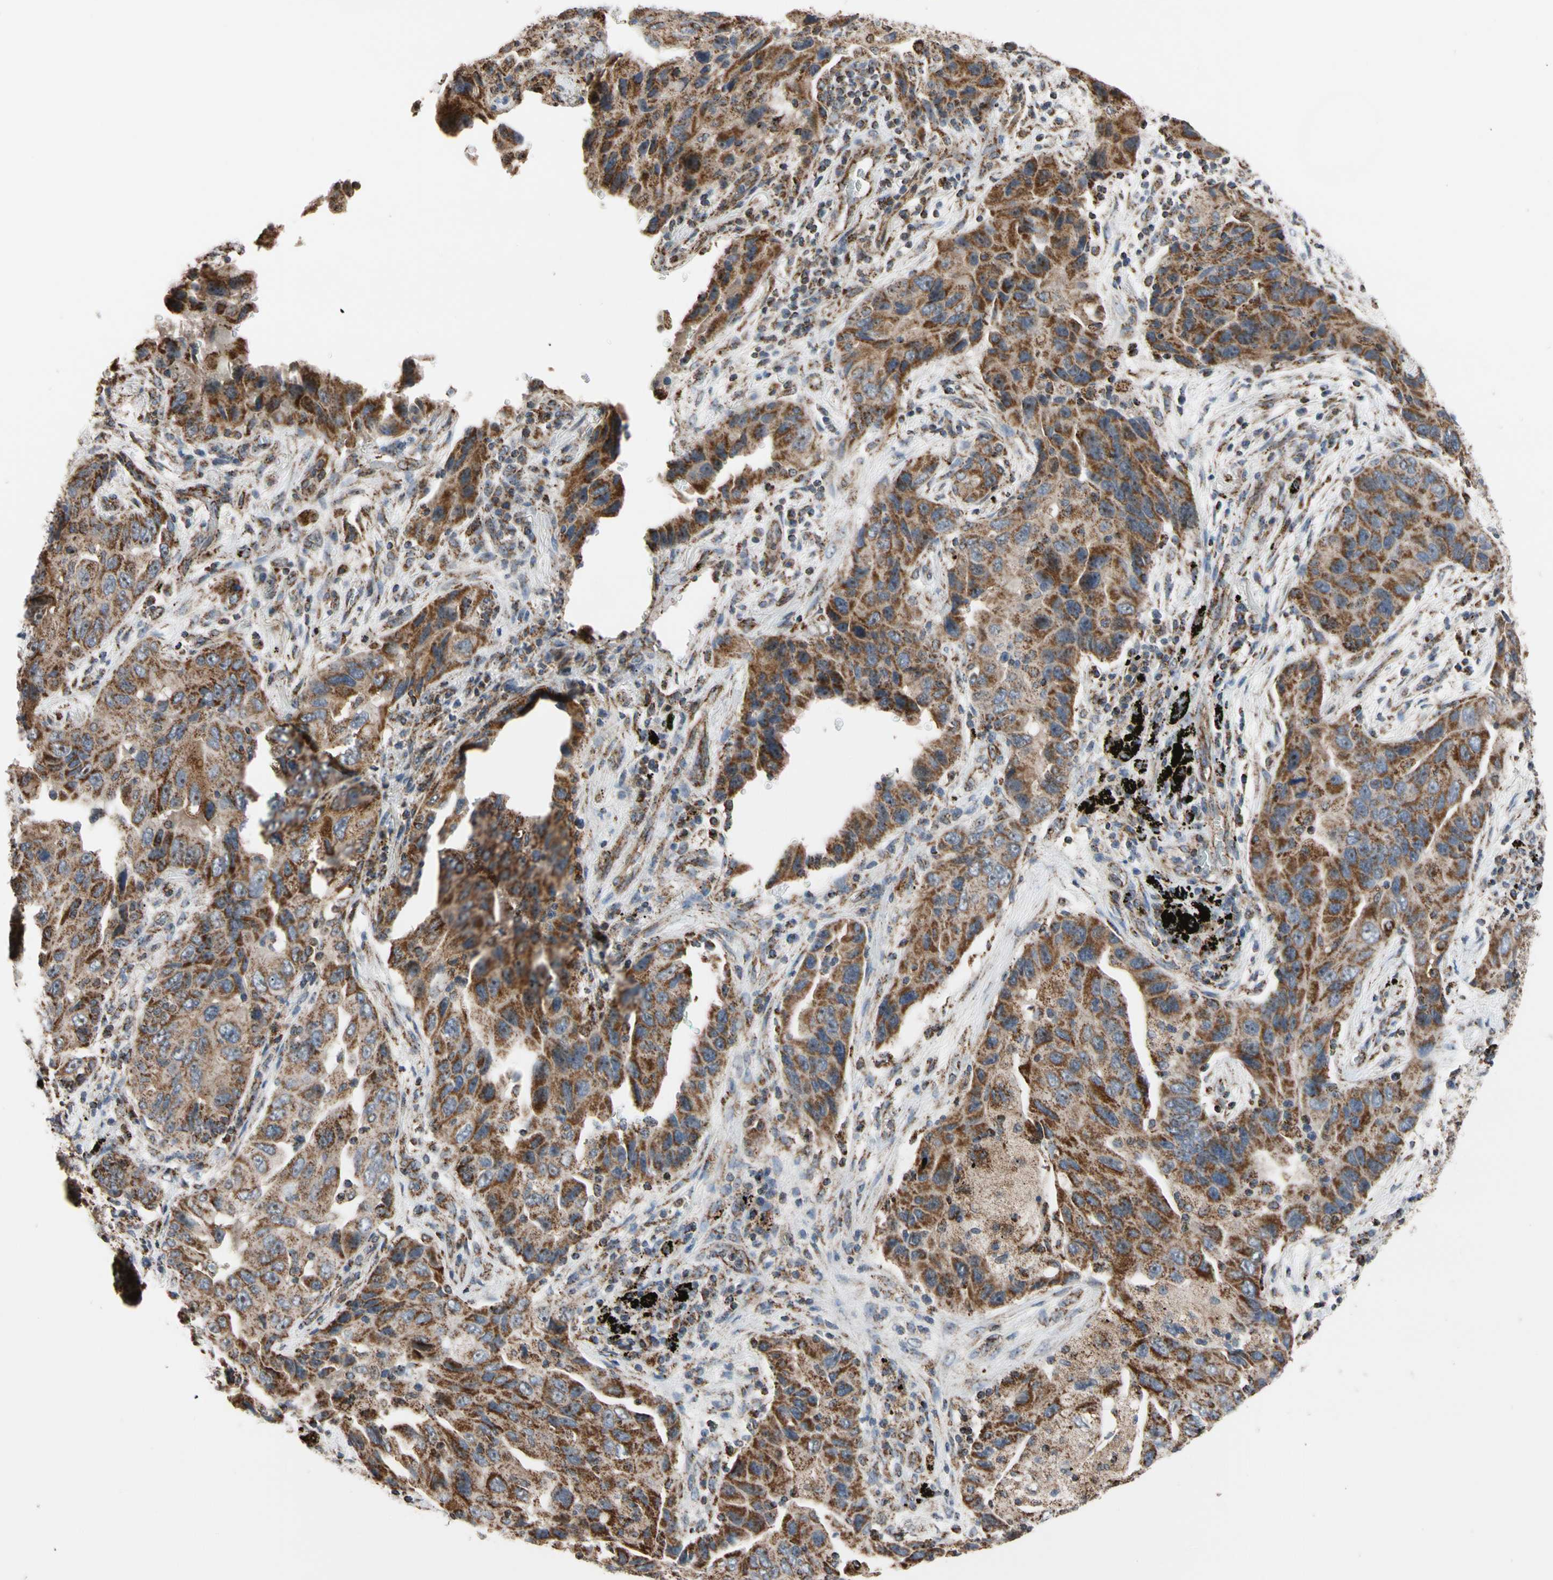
{"staining": {"intensity": "strong", "quantity": ">75%", "location": "cytoplasmic/membranous"}, "tissue": "lung cancer", "cell_type": "Tumor cells", "image_type": "cancer", "snomed": [{"axis": "morphology", "description": "Adenocarcinoma, NOS"}, {"axis": "topography", "description": "Lung"}], "caption": "IHC (DAB) staining of lung cancer exhibits strong cytoplasmic/membranous protein positivity in approximately >75% of tumor cells. IHC stains the protein of interest in brown and the nuclei are stained blue.", "gene": "FAM110B", "patient": {"sex": "female", "age": 65}}